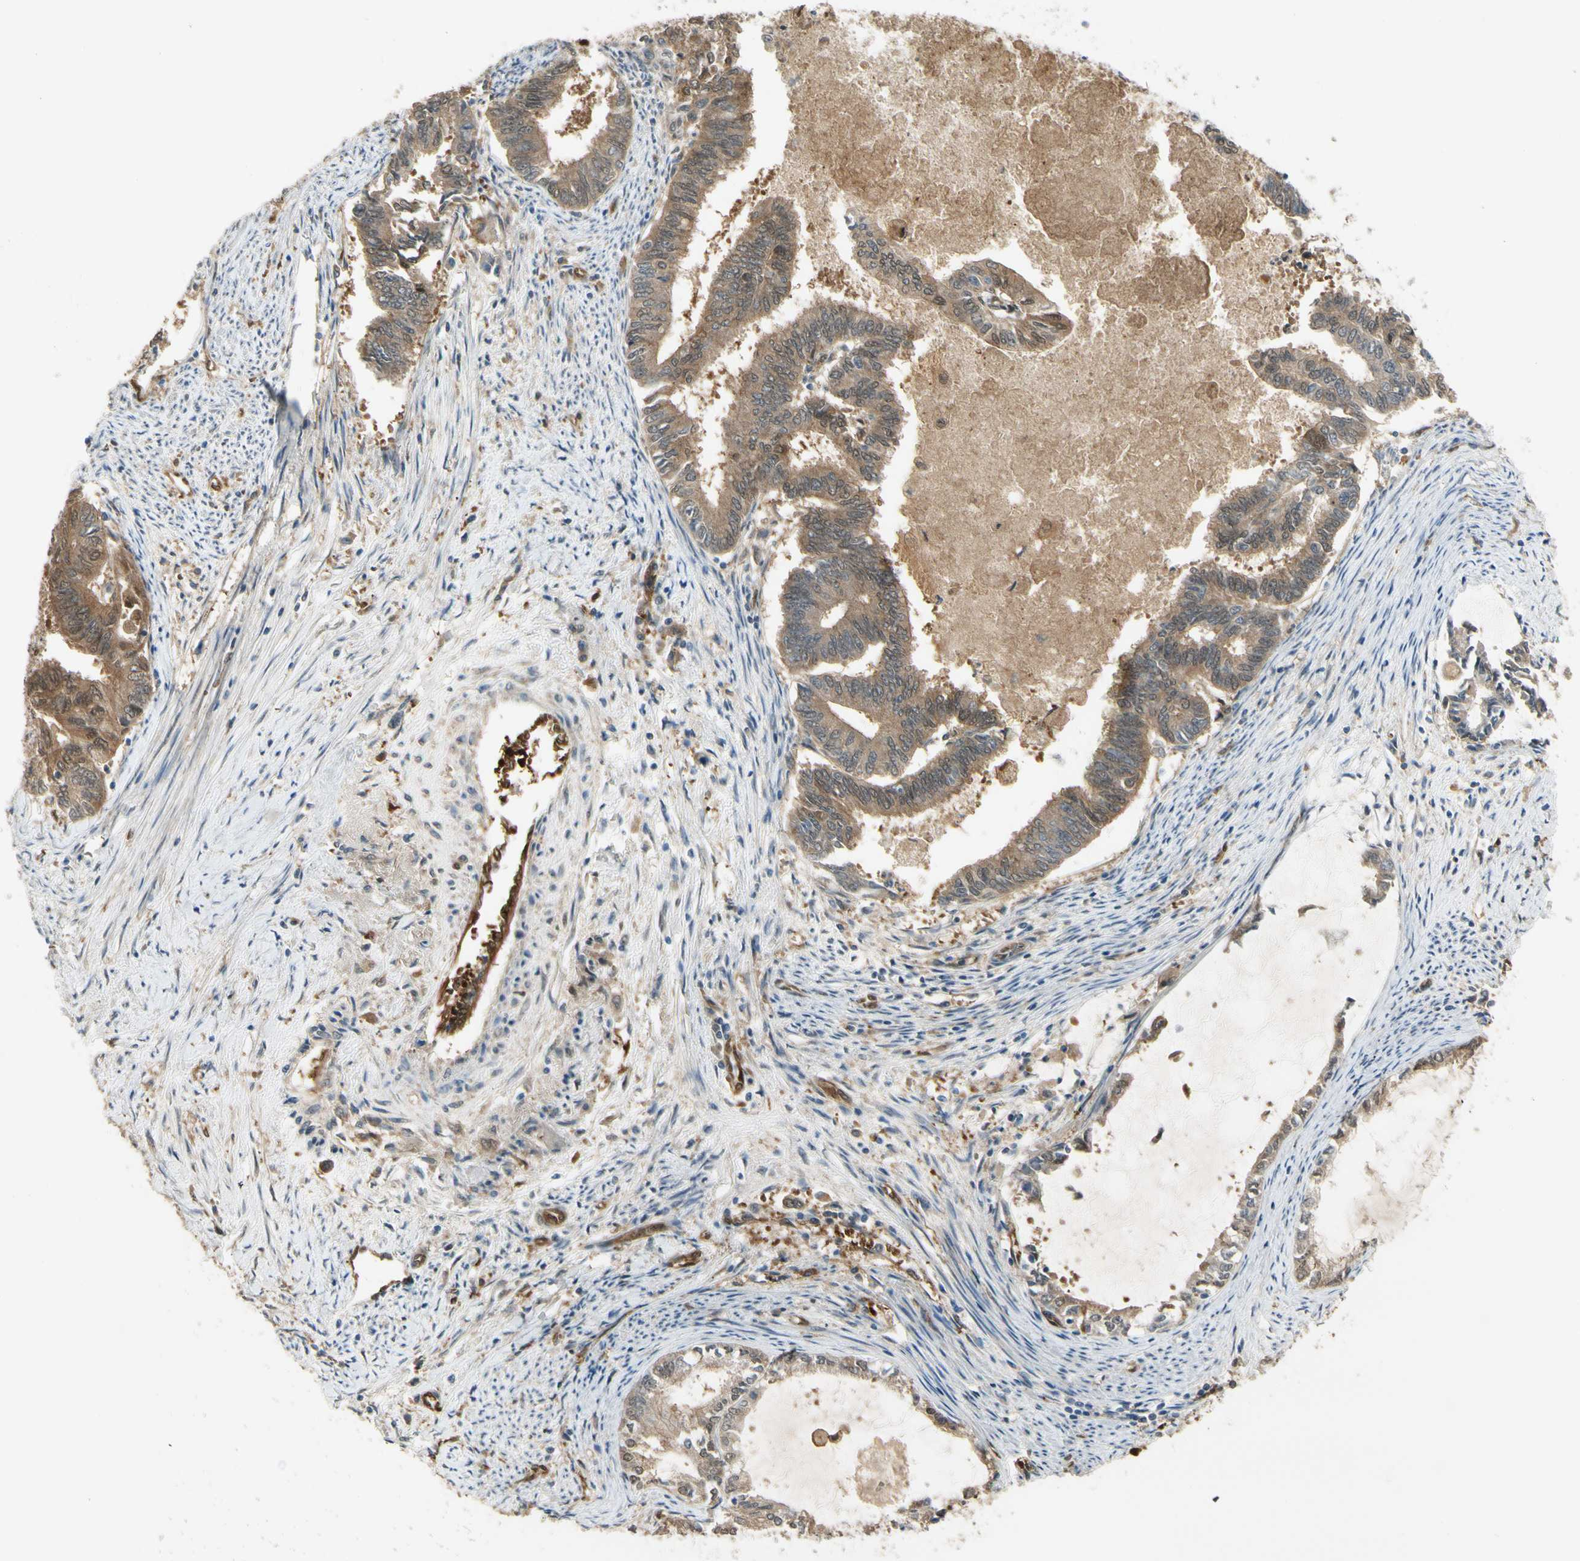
{"staining": {"intensity": "moderate", "quantity": ">75%", "location": "cytoplasmic/membranous"}, "tissue": "endometrial cancer", "cell_type": "Tumor cells", "image_type": "cancer", "snomed": [{"axis": "morphology", "description": "Adenocarcinoma, NOS"}, {"axis": "topography", "description": "Endometrium"}], "caption": "This is a micrograph of immunohistochemistry staining of endometrial cancer (adenocarcinoma), which shows moderate expression in the cytoplasmic/membranous of tumor cells.", "gene": "SERPINB6", "patient": {"sex": "female", "age": 86}}